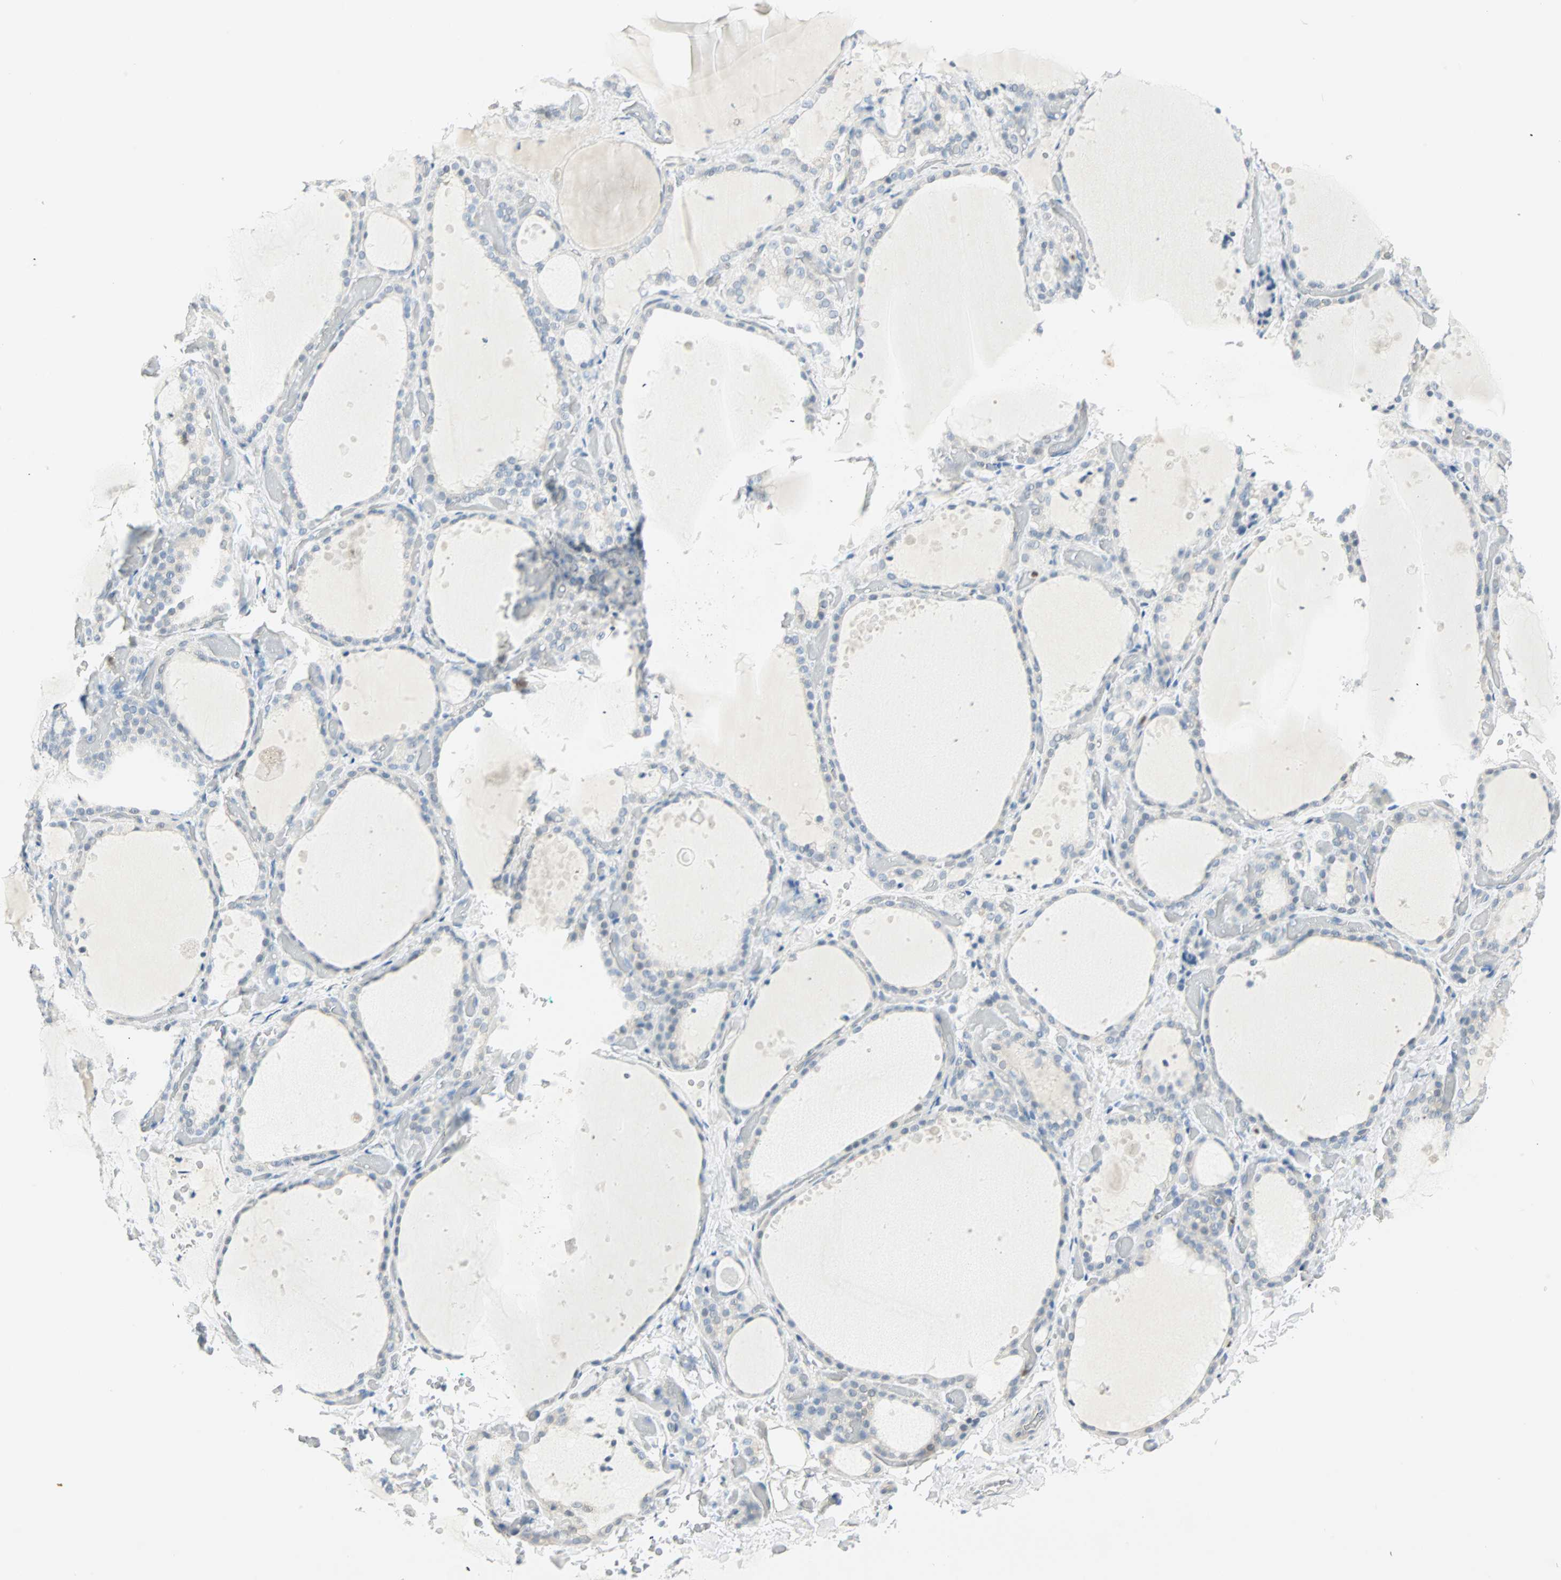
{"staining": {"intensity": "negative", "quantity": "none", "location": "none"}, "tissue": "thyroid gland", "cell_type": "Glandular cells", "image_type": "normal", "snomed": [{"axis": "morphology", "description": "Normal tissue, NOS"}, {"axis": "topography", "description": "Thyroid gland"}], "caption": "The immunohistochemistry (IHC) histopathology image has no significant positivity in glandular cells of thyroid gland. Nuclei are stained in blue.", "gene": "MLLT10", "patient": {"sex": "female", "age": 44}}